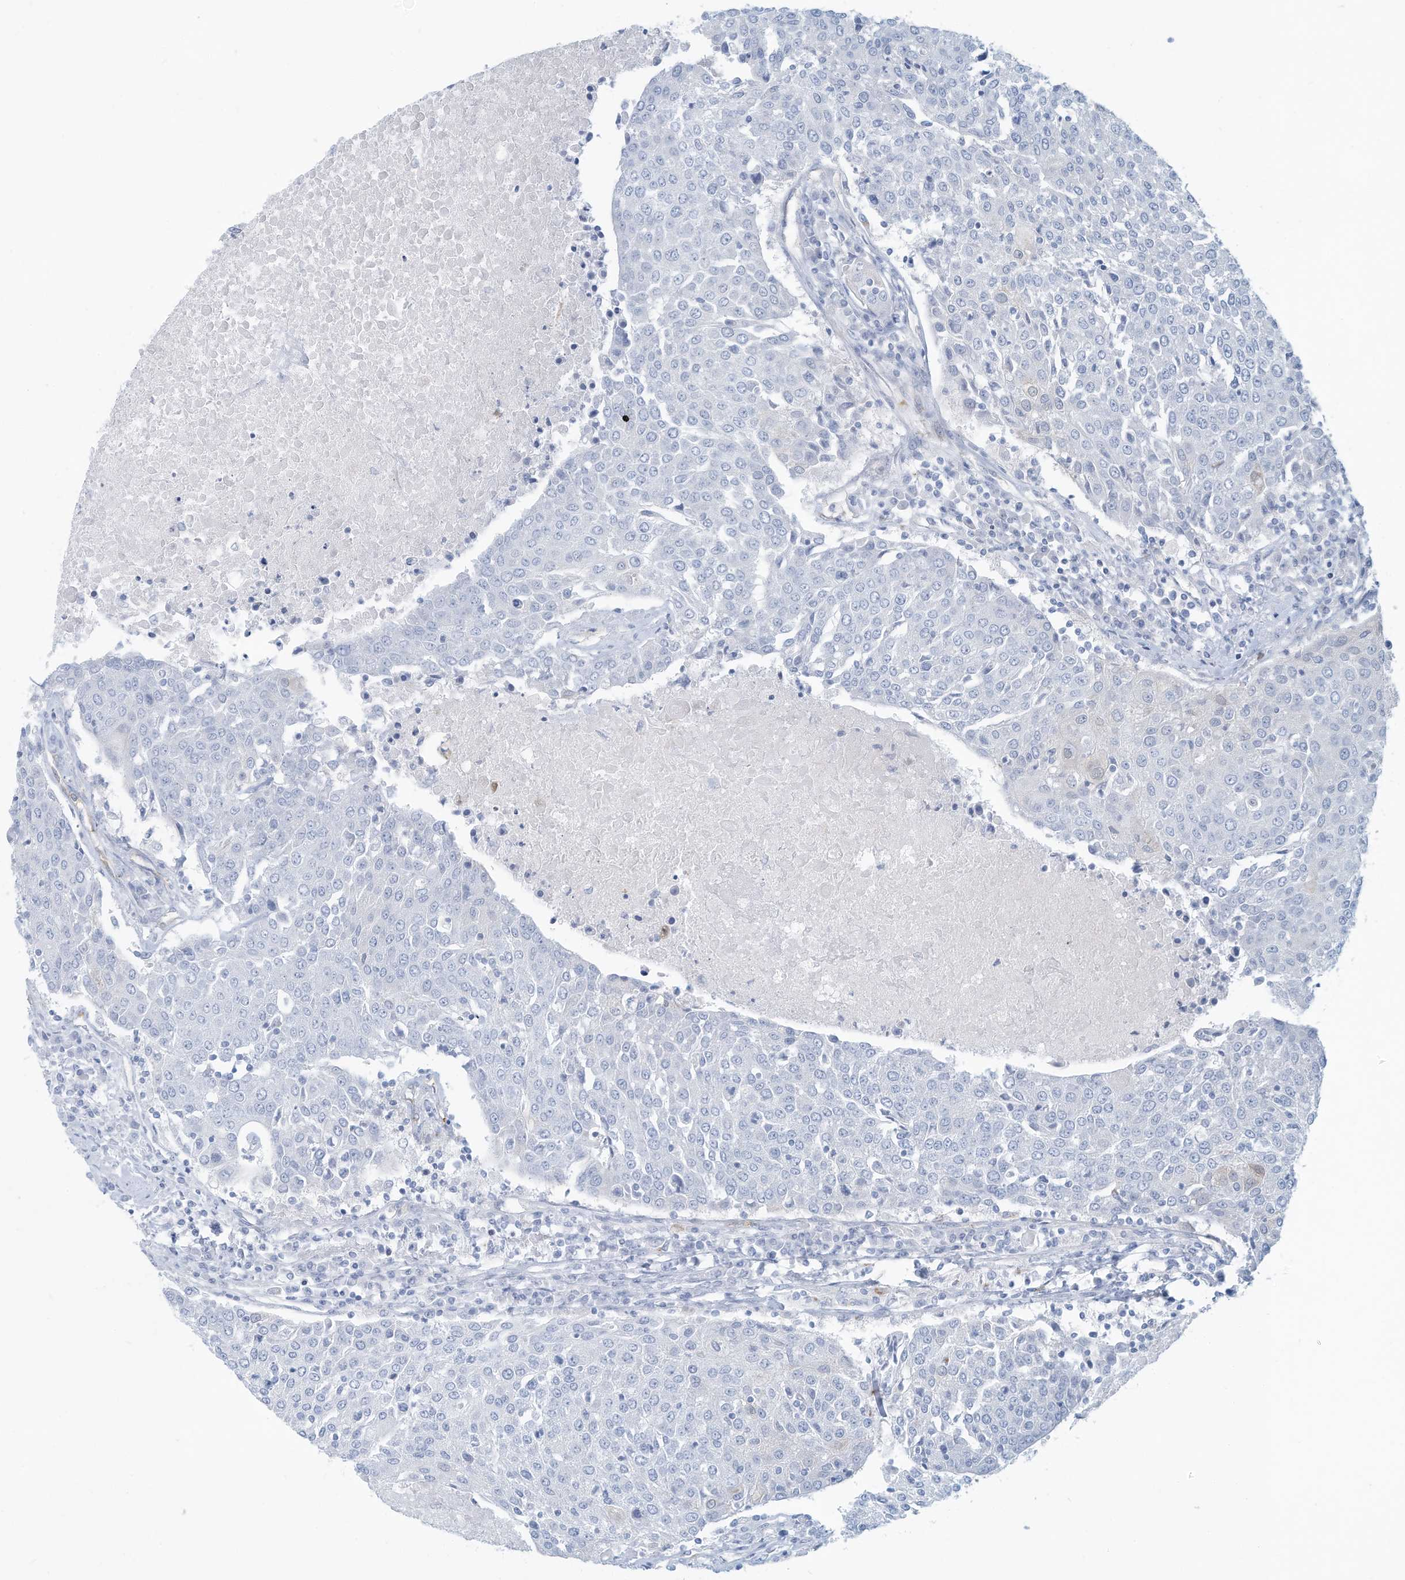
{"staining": {"intensity": "negative", "quantity": "none", "location": "none"}, "tissue": "urothelial cancer", "cell_type": "Tumor cells", "image_type": "cancer", "snomed": [{"axis": "morphology", "description": "Urothelial carcinoma, High grade"}, {"axis": "topography", "description": "Urinary bladder"}], "caption": "The IHC photomicrograph has no significant expression in tumor cells of high-grade urothelial carcinoma tissue. Nuclei are stained in blue.", "gene": "ERI2", "patient": {"sex": "female", "age": 85}}